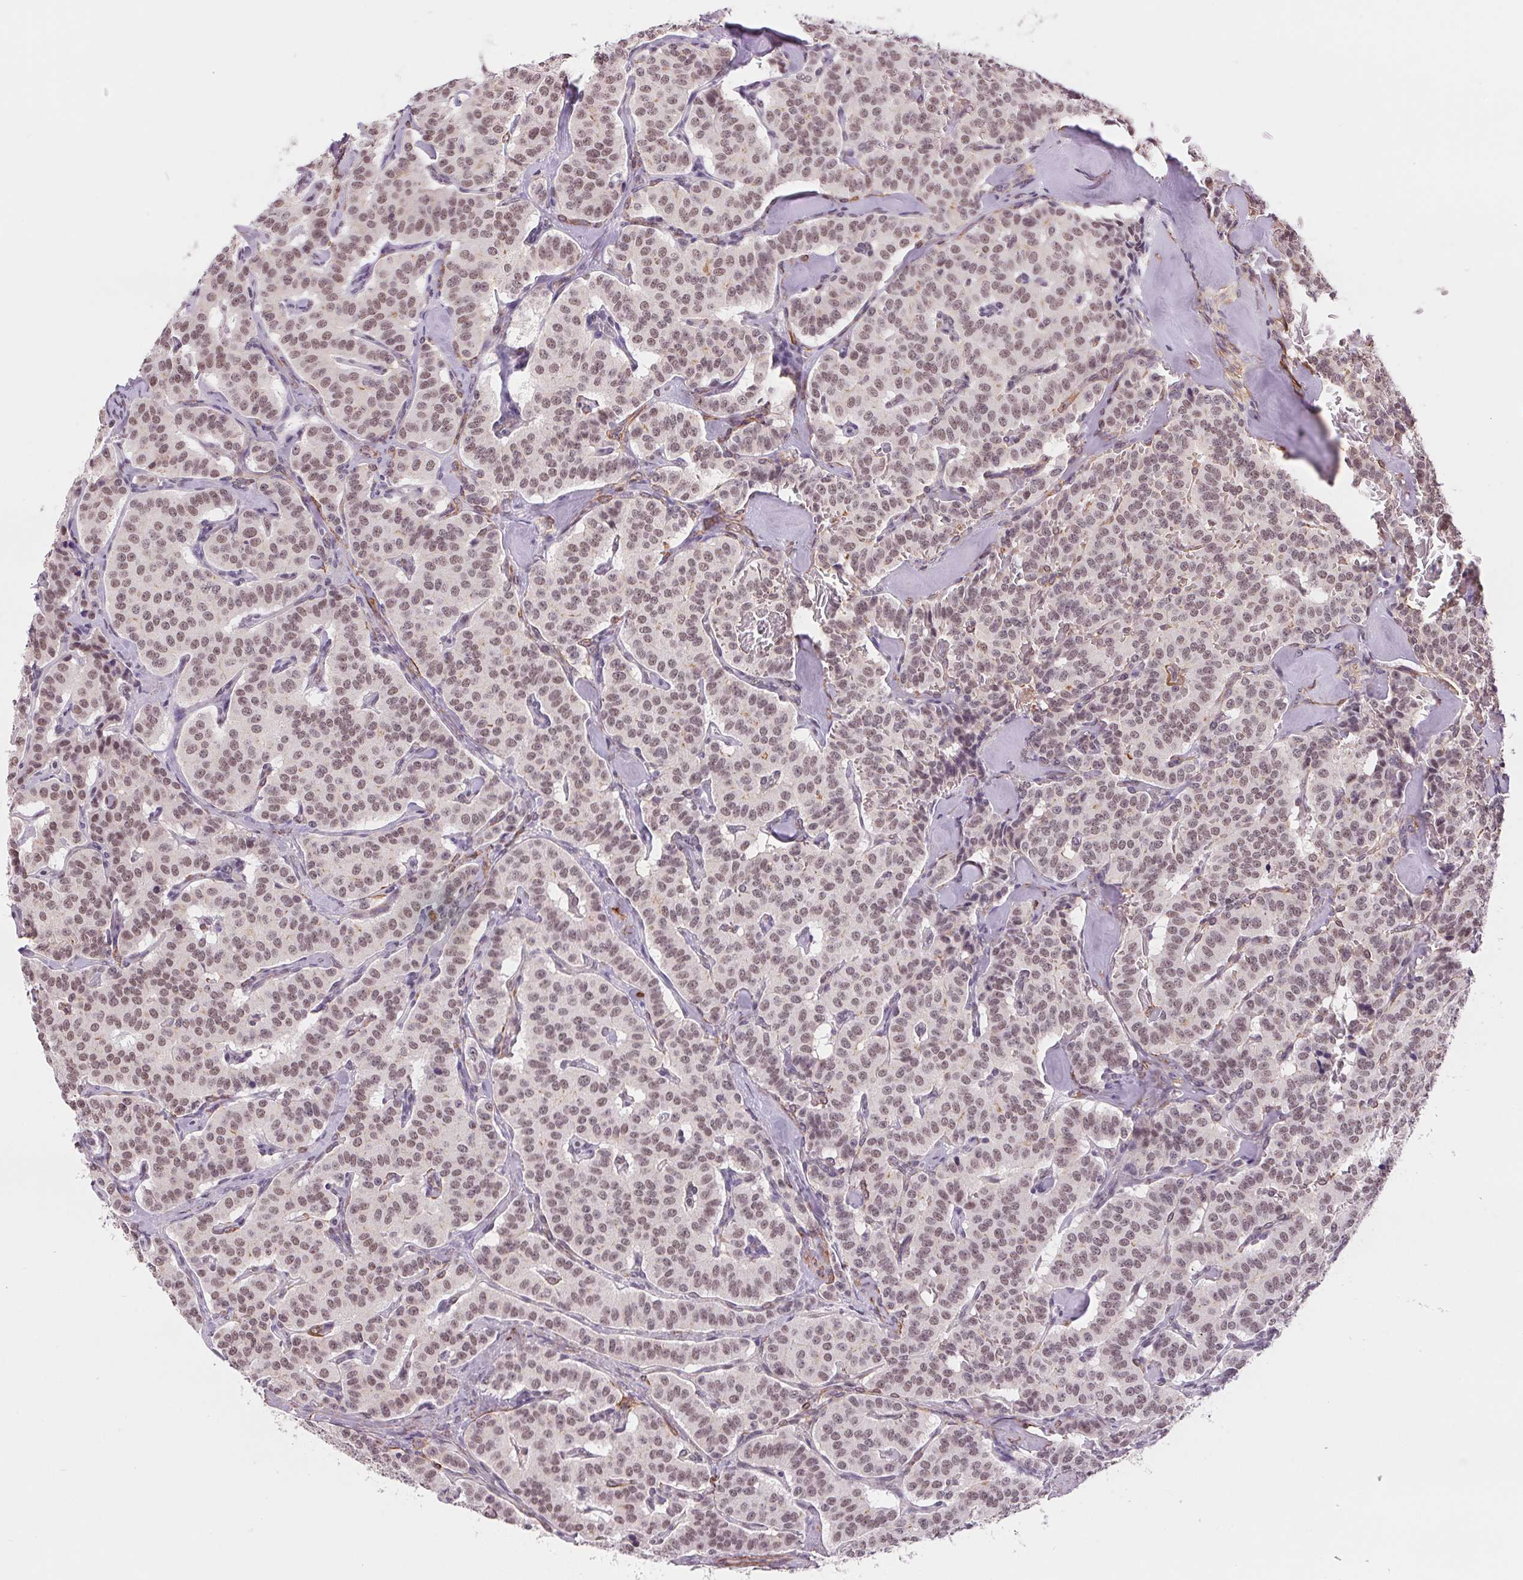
{"staining": {"intensity": "moderate", "quantity": ">75%", "location": "nuclear"}, "tissue": "carcinoid", "cell_type": "Tumor cells", "image_type": "cancer", "snomed": [{"axis": "morphology", "description": "Carcinoid, malignant, NOS"}, {"axis": "topography", "description": "Lung"}], "caption": "Moderate nuclear positivity is appreciated in about >75% of tumor cells in carcinoid (malignant).", "gene": "BCAT1", "patient": {"sex": "female", "age": 46}}